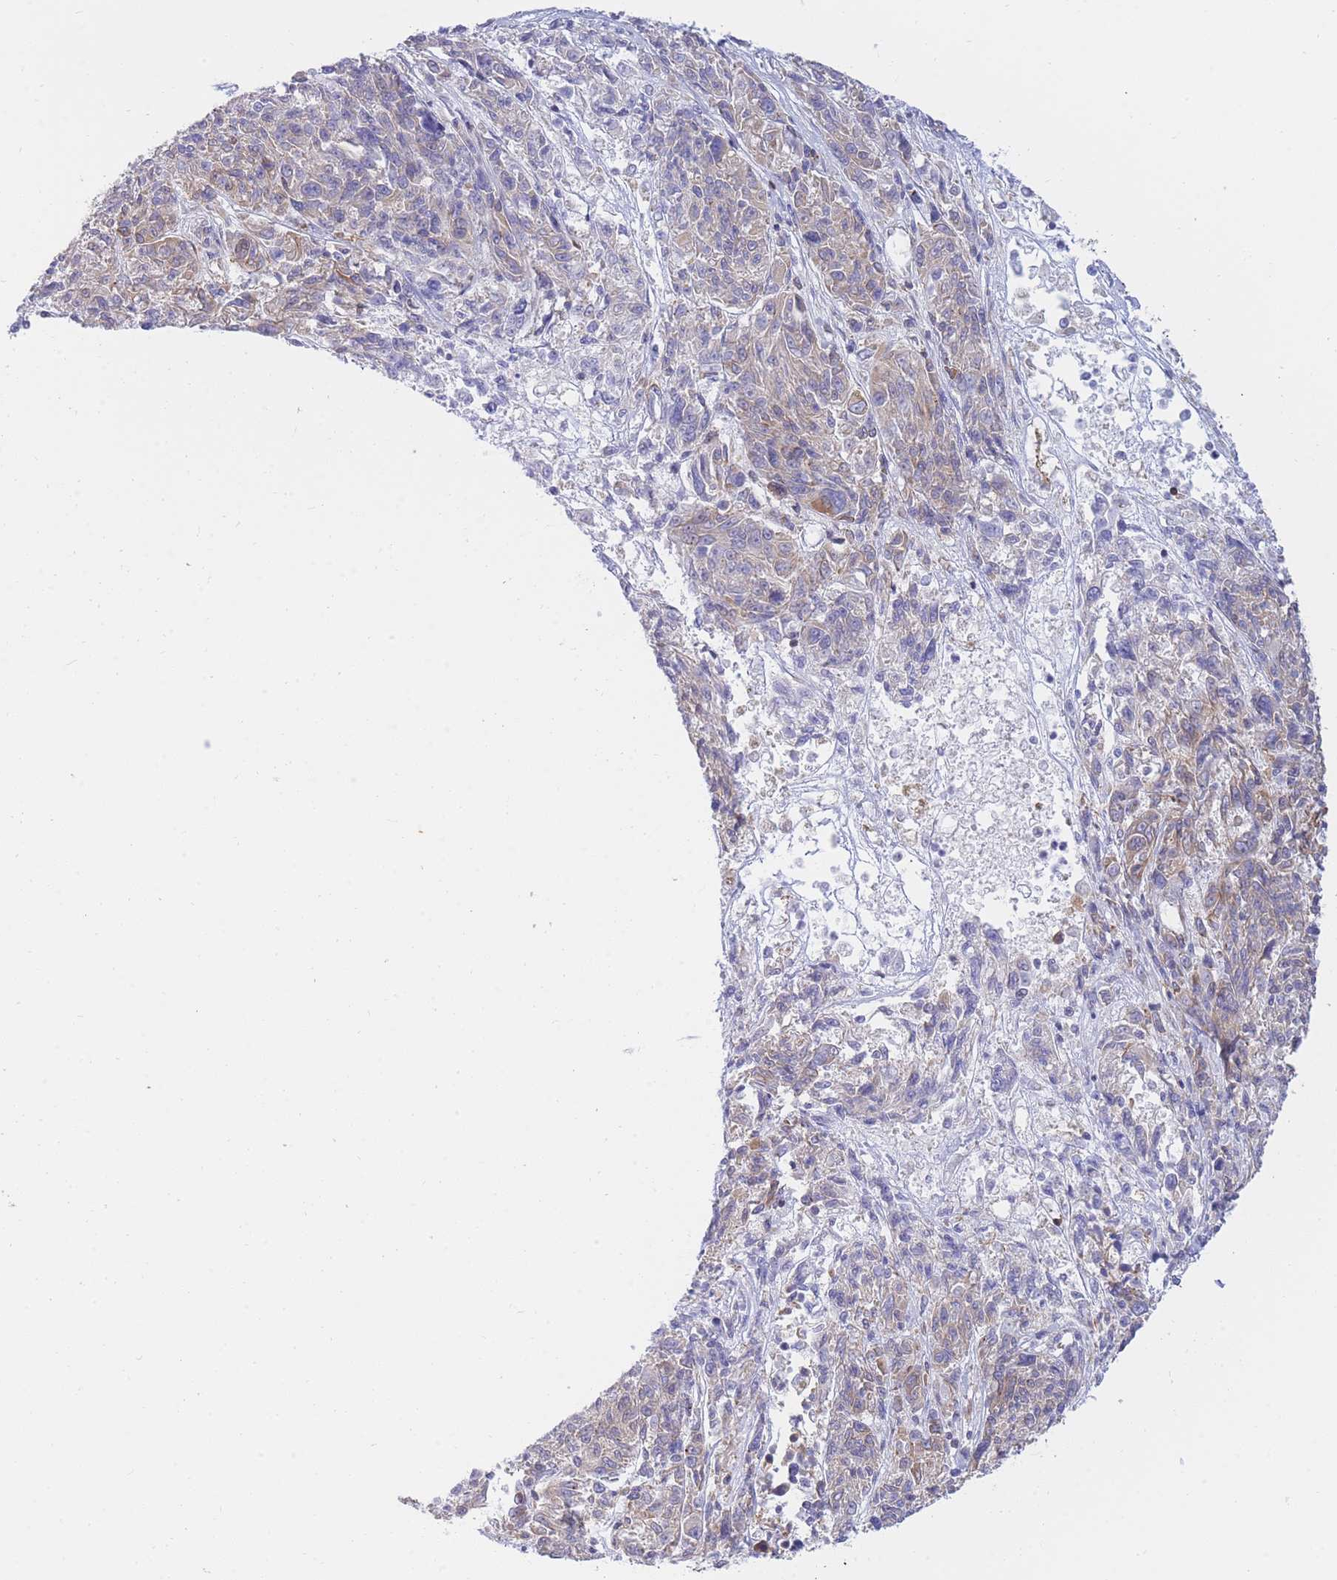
{"staining": {"intensity": "weak", "quantity": "25%-75%", "location": "cytoplasmic/membranous"}, "tissue": "melanoma", "cell_type": "Tumor cells", "image_type": "cancer", "snomed": [{"axis": "morphology", "description": "Malignant melanoma, NOS"}, {"axis": "topography", "description": "Skin"}], "caption": "Protein staining of malignant melanoma tissue reveals weak cytoplasmic/membranous staining in approximately 25%-75% of tumor cells.", "gene": "REM1", "patient": {"sex": "male", "age": 53}}